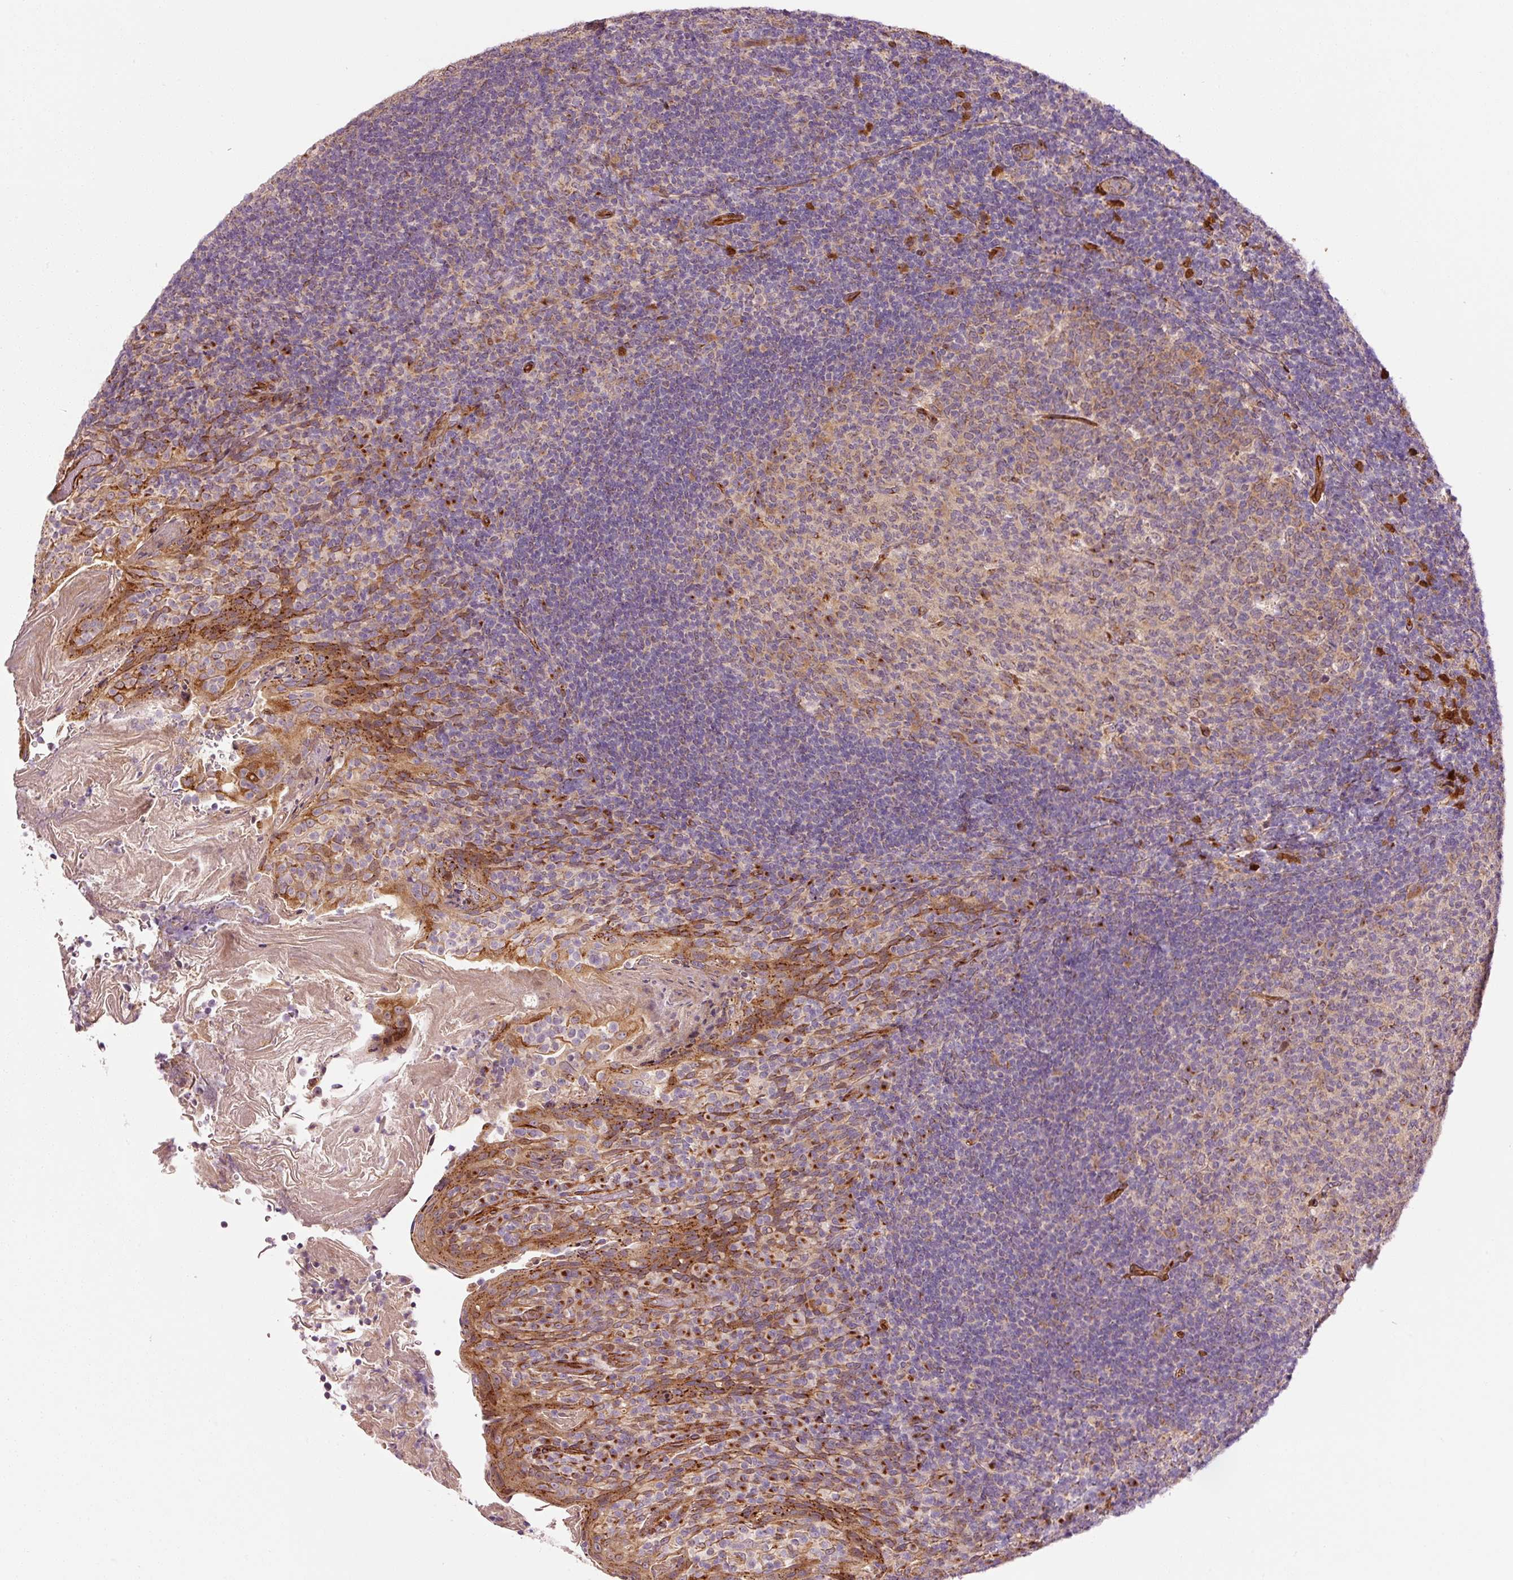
{"staining": {"intensity": "moderate", "quantity": "<25%", "location": "nuclear"}, "tissue": "tonsil", "cell_type": "Germinal center cells", "image_type": "normal", "snomed": [{"axis": "morphology", "description": "Normal tissue, NOS"}, {"axis": "topography", "description": "Tonsil"}], "caption": "Immunohistochemical staining of benign tonsil exhibits moderate nuclear protein staining in approximately <25% of germinal center cells.", "gene": "LIMK2", "patient": {"sex": "female", "age": 10}}